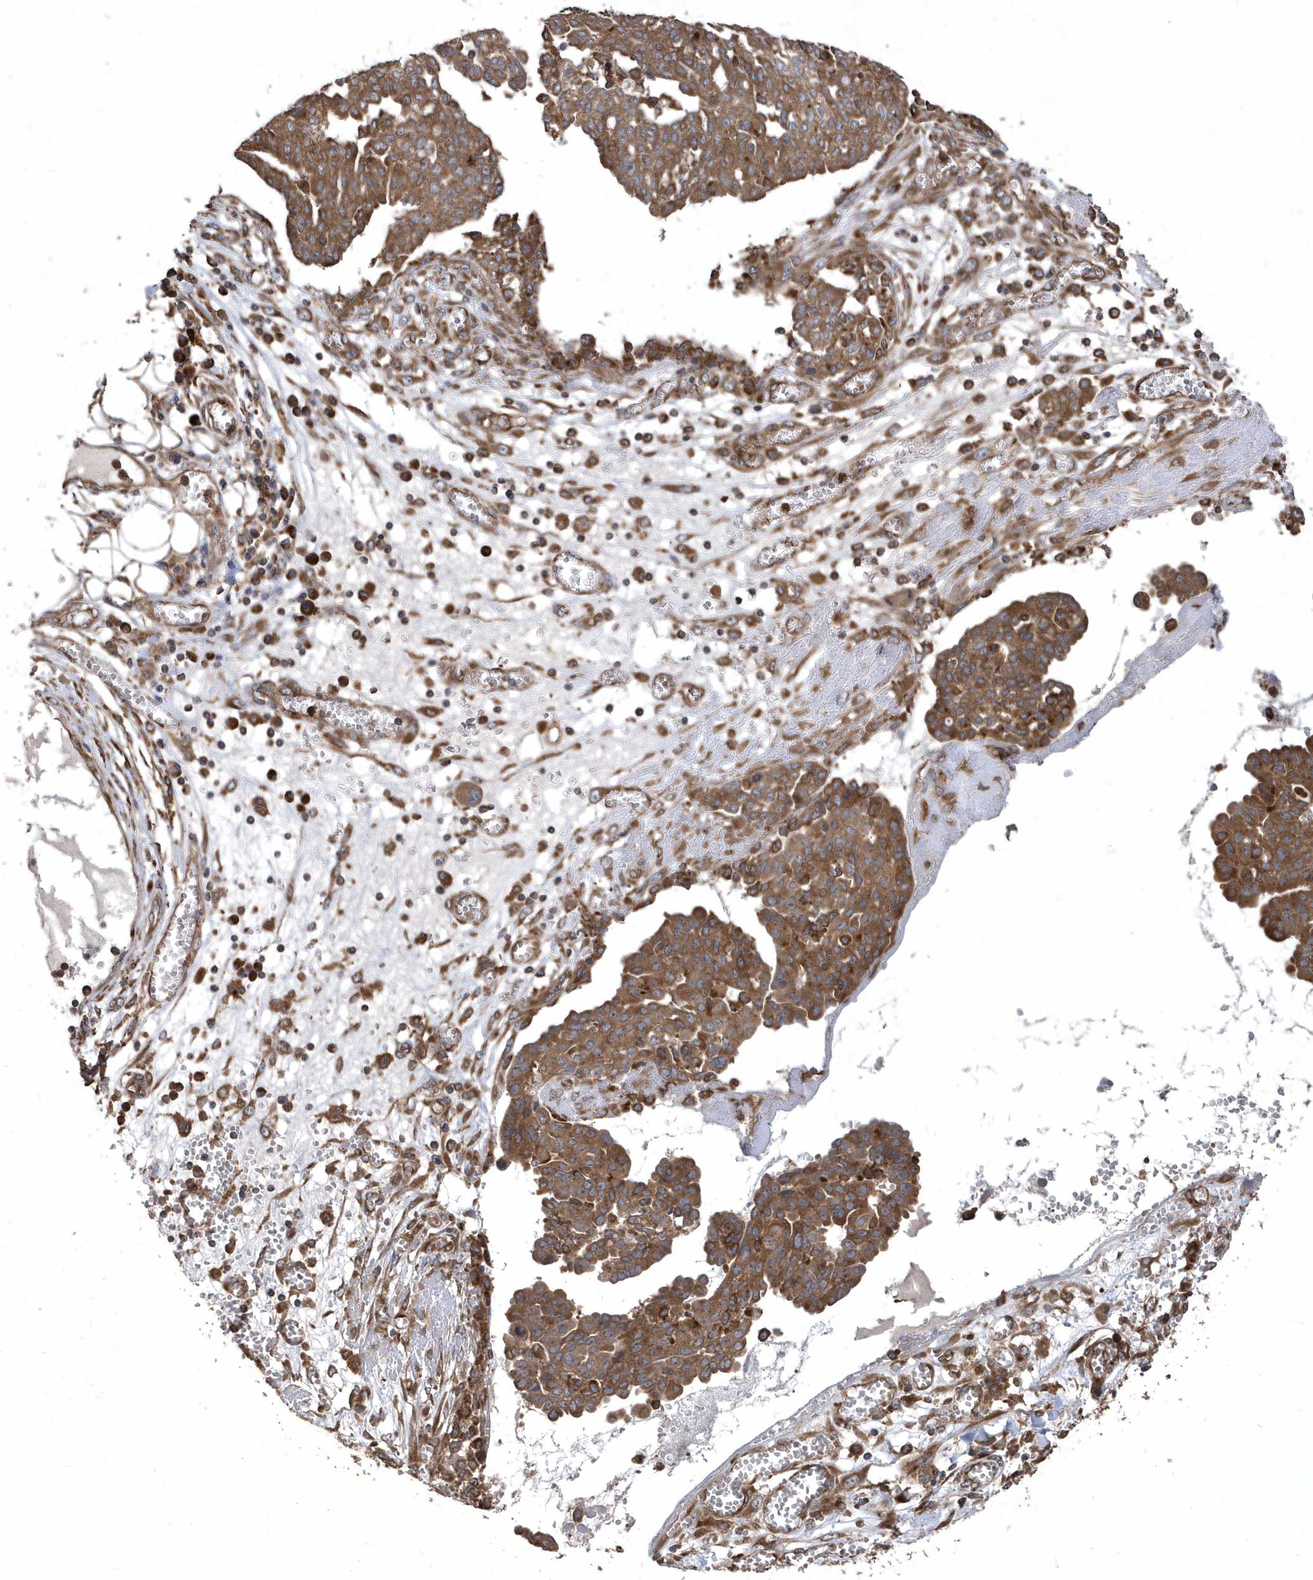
{"staining": {"intensity": "moderate", "quantity": ">75%", "location": "cytoplasmic/membranous"}, "tissue": "ovarian cancer", "cell_type": "Tumor cells", "image_type": "cancer", "snomed": [{"axis": "morphology", "description": "Cystadenocarcinoma, serous, NOS"}, {"axis": "topography", "description": "Soft tissue"}, {"axis": "topography", "description": "Ovary"}], "caption": "Protein staining demonstrates moderate cytoplasmic/membranous positivity in approximately >75% of tumor cells in serous cystadenocarcinoma (ovarian).", "gene": "WASHC5", "patient": {"sex": "female", "age": 57}}